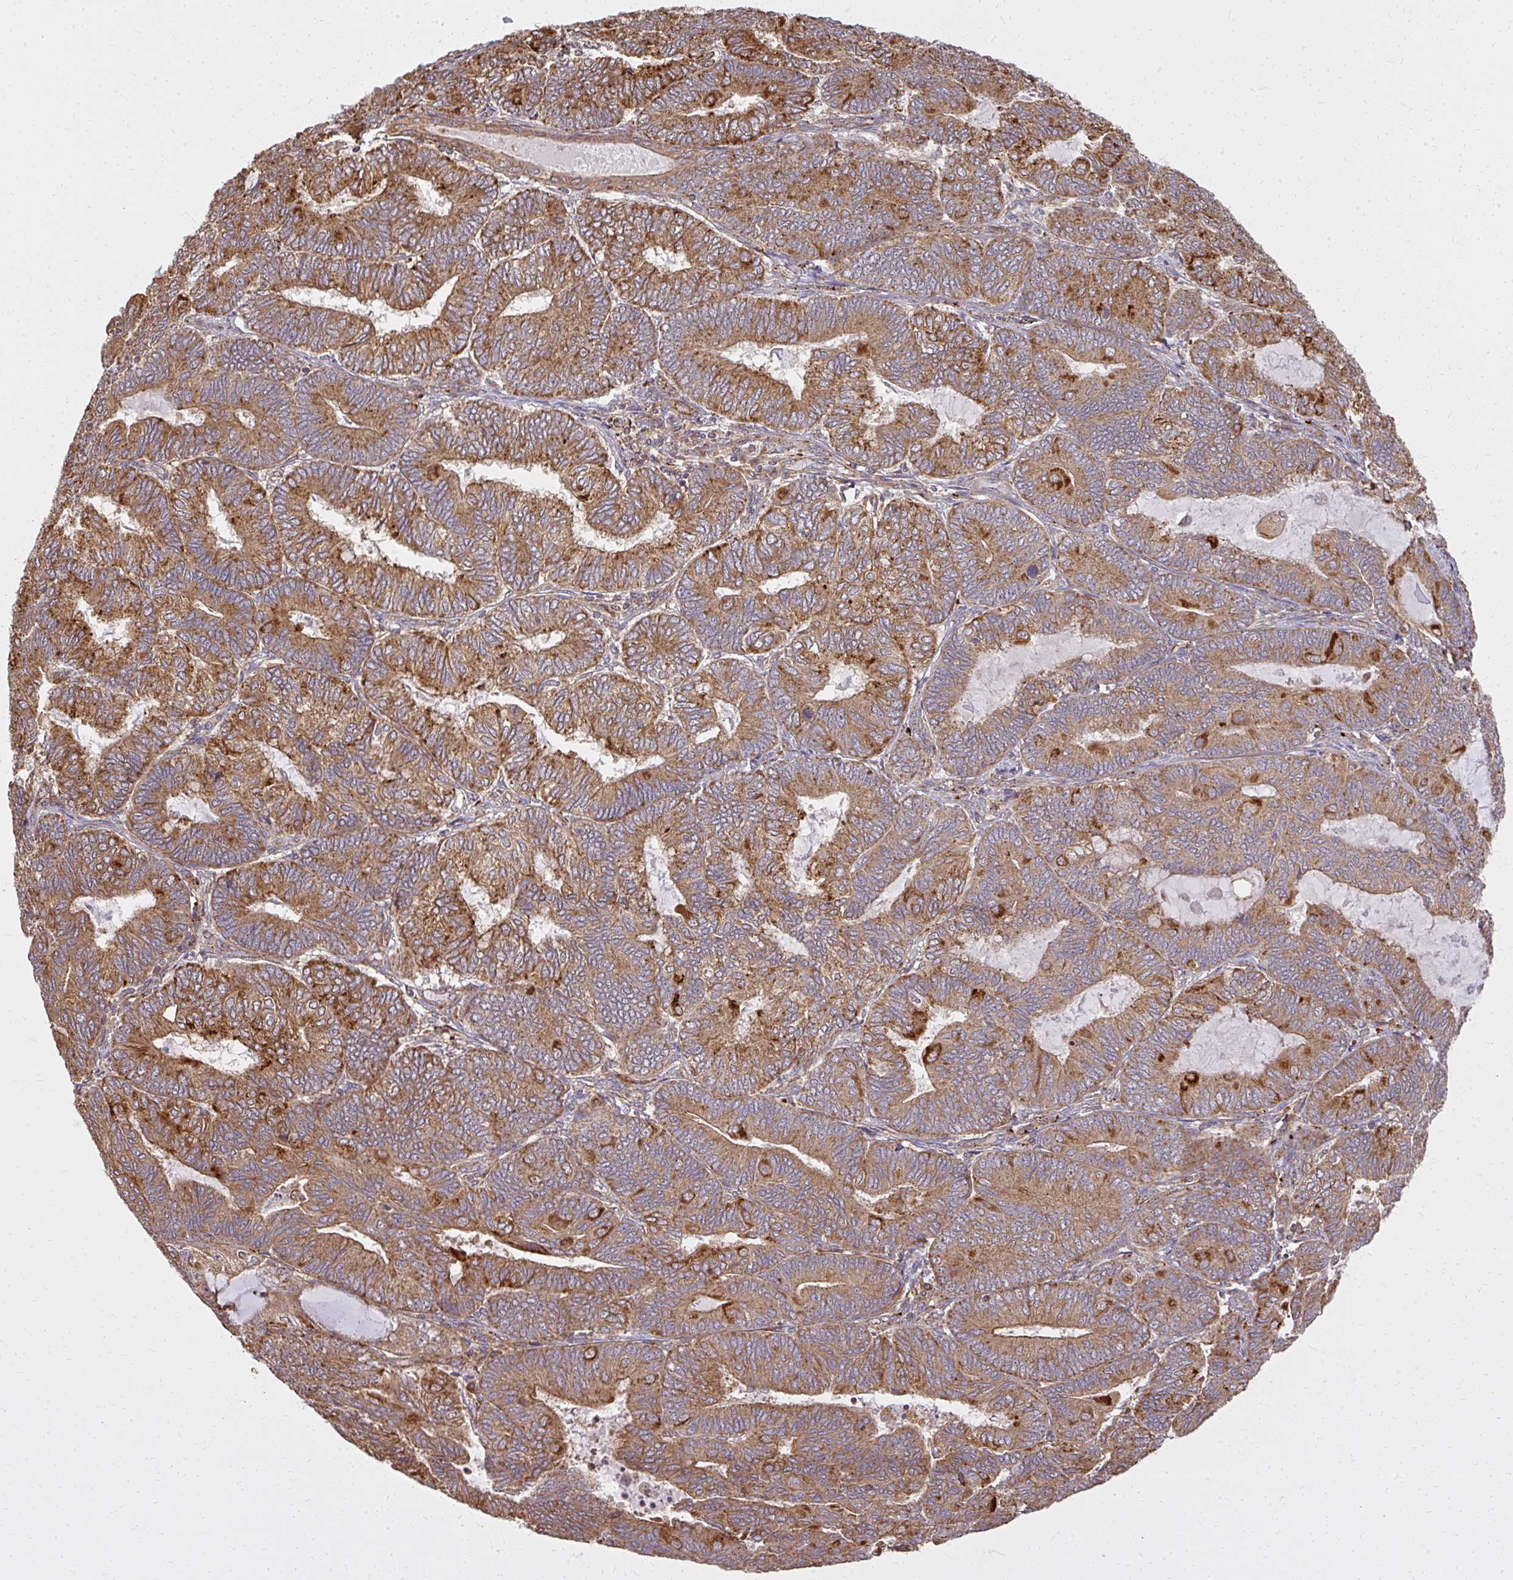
{"staining": {"intensity": "moderate", "quantity": ">75%", "location": "cytoplasmic/membranous"}, "tissue": "endometrial cancer", "cell_type": "Tumor cells", "image_type": "cancer", "snomed": [{"axis": "morphology", "description": "Adenocarcinoma, NOS"}, {"axis": "topography", "description": "Endometrium"}], "caption": "Tumor cells display medium levels of moderate cytoplasmic/membranous expression in approximately >75% of cells in endometrial adenocarcinoma. The staining was performed using DAB (3,3'-diaminobenzidine) to visualize the protein expression in brown, while the nuclei were stained in blue with hematoxylin (Magnification: 20x).", "gene": "GNS", "patient": {"sex": "female", "age": 81}}